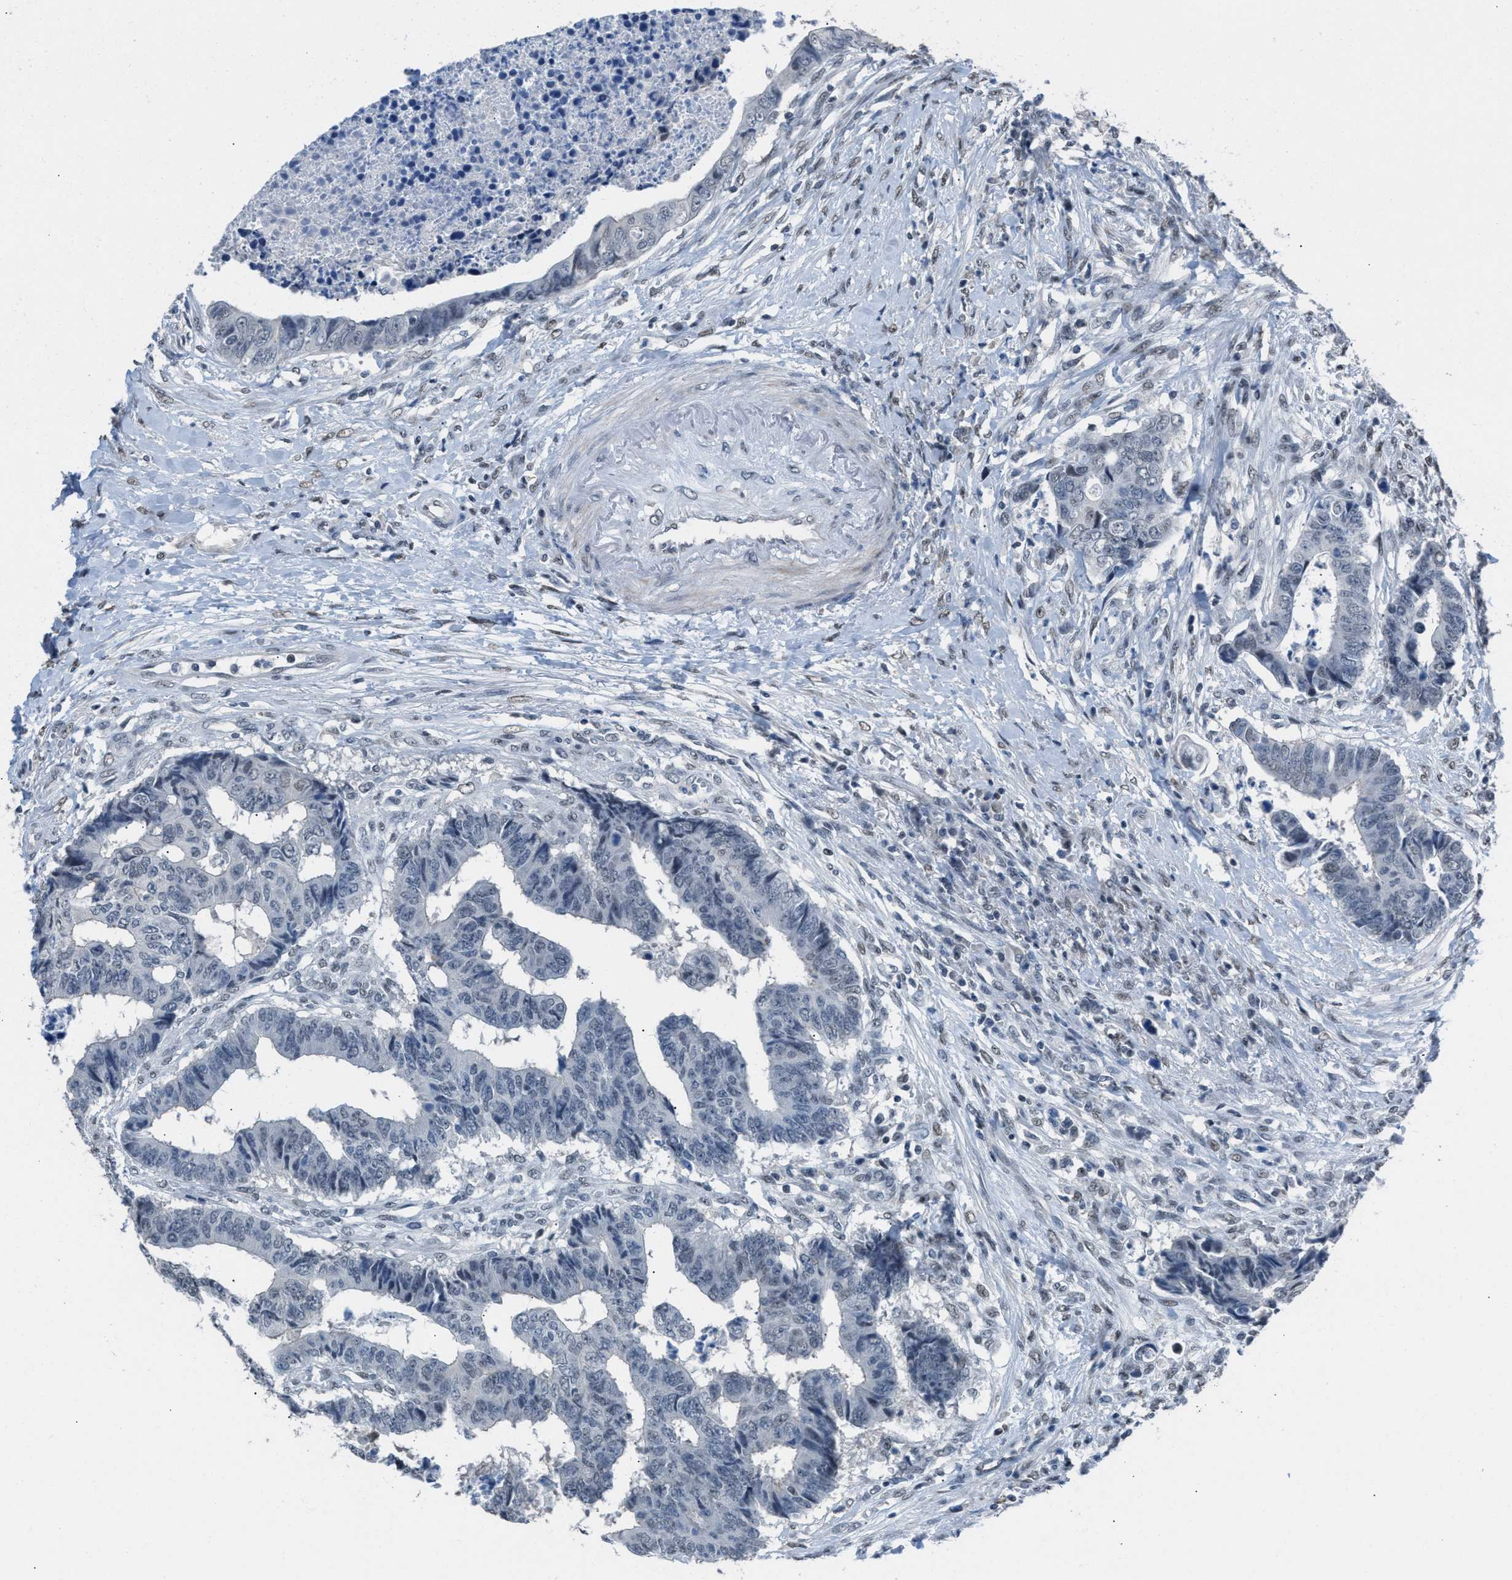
{"staining": {"intensity": "negative", "quantity": "none", "location": "none"}, "tissue": "colorectal cancer", "cell_type": "Tumor cells", "image_type": "cancer", "snomed": [{"axis": "morphology", "description": "Adenocarcinoma, NOS"}, {"axis": "topography", "description": "Rectum"}], "caption": "The micrograph demonstrates no staining of tumor cells in colorectal adenocarcinoma.", "gene": "ZNF276", "patient": {"sex": "male", "age": 84}}